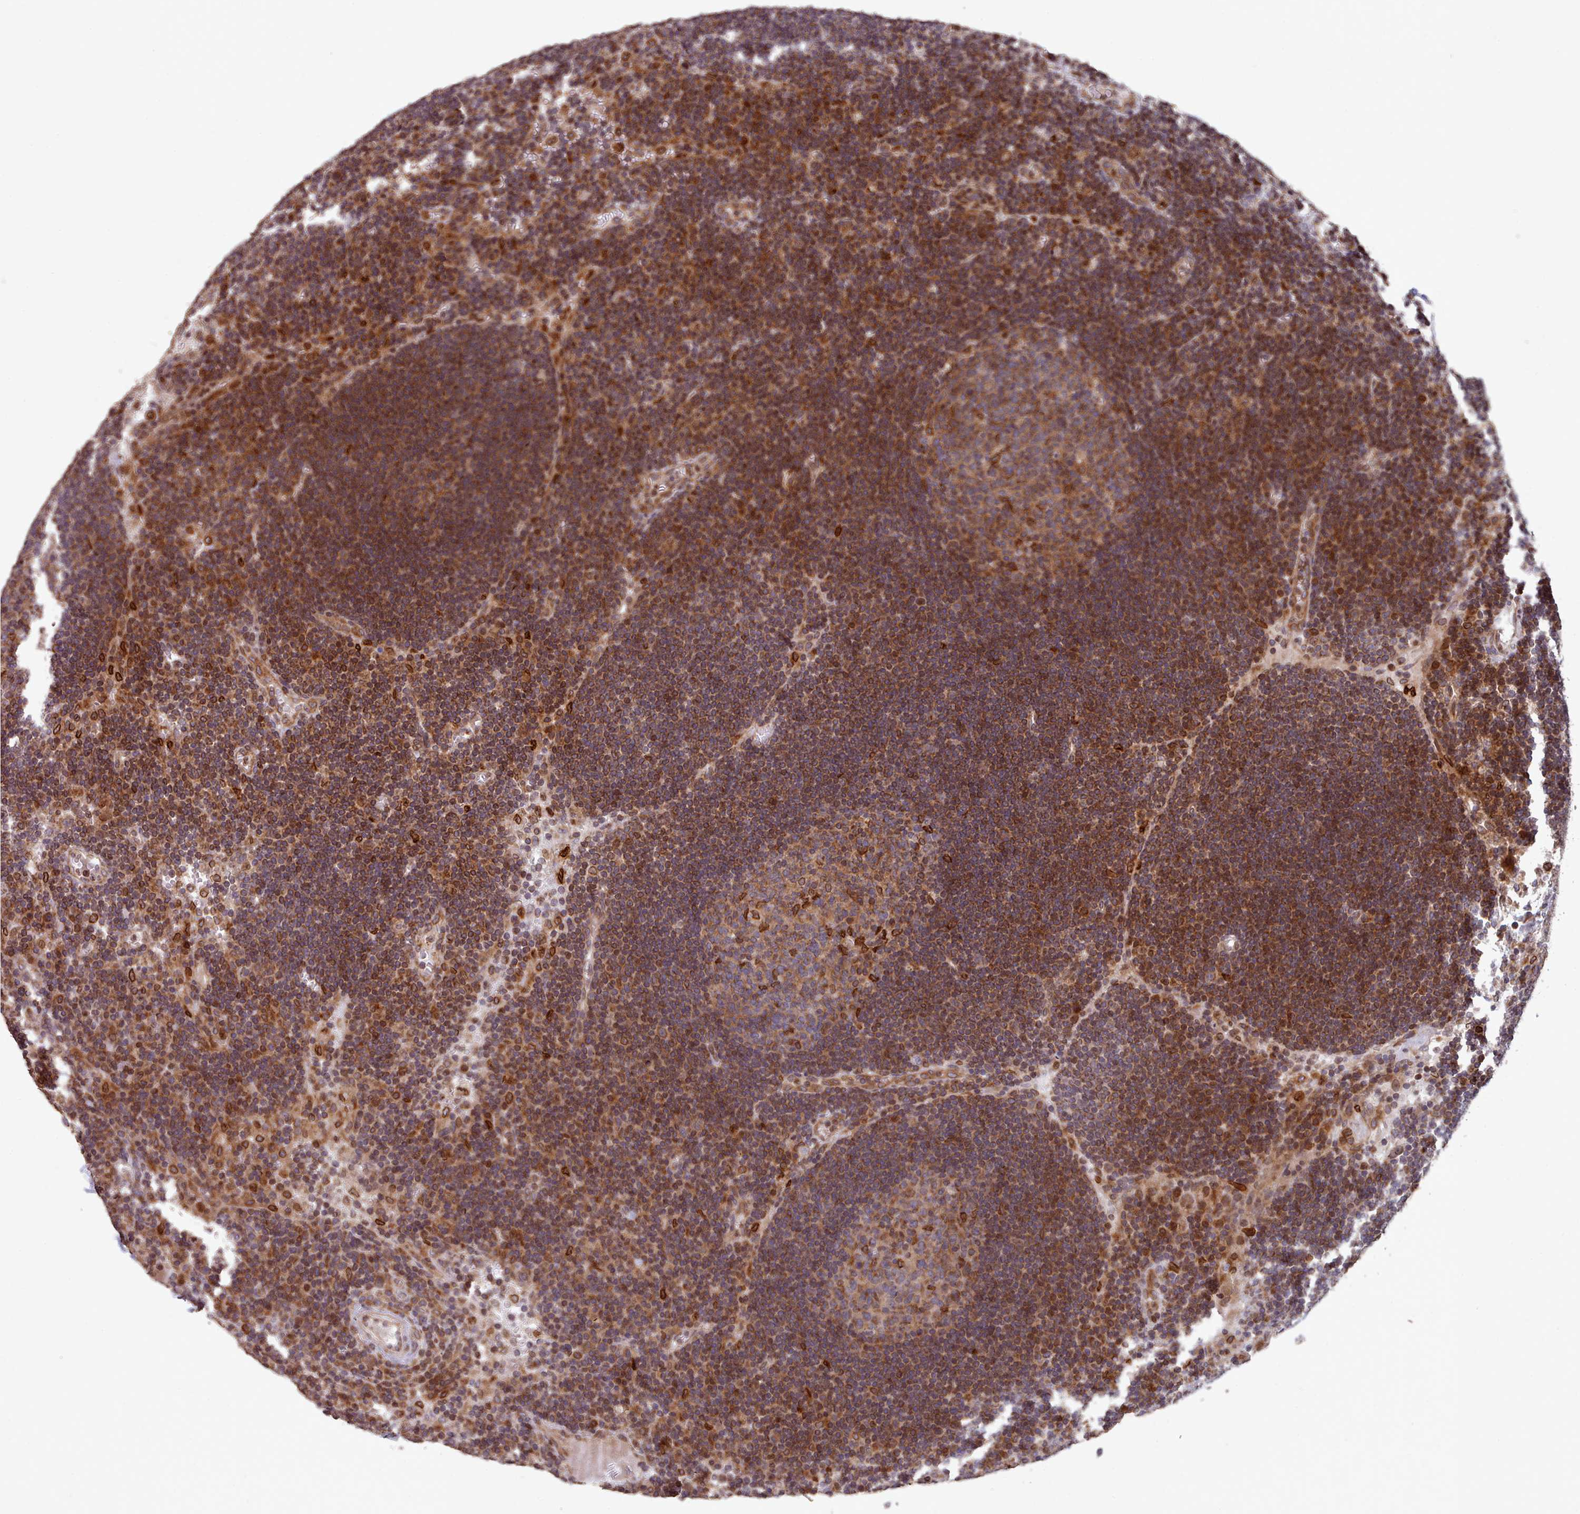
{"staining": {"intensity": "strong", "quantity": "<25%", "location": "cytoplasmic/membranous,nuclear"}, "tissue": "lymph node", "cell_type": "Germinal center cells", "image_type": "normal", "snomed": [{"axis": "morphology", "description": "Normal tissue, NOS"}, {"axis": "topography", "description": "Lymph node"}], "caption": "Normal lymph node was stained to show a protein in brown. There is medium levels of strong cytoplasmic/membranous,nuclear positivity in about <25% of germinal center cells. Ihc stains the protein in brown and the nuclei are stained blue.", "gene": "TOR1AIP1", "patient": {"sex": "male", "age": 62}}